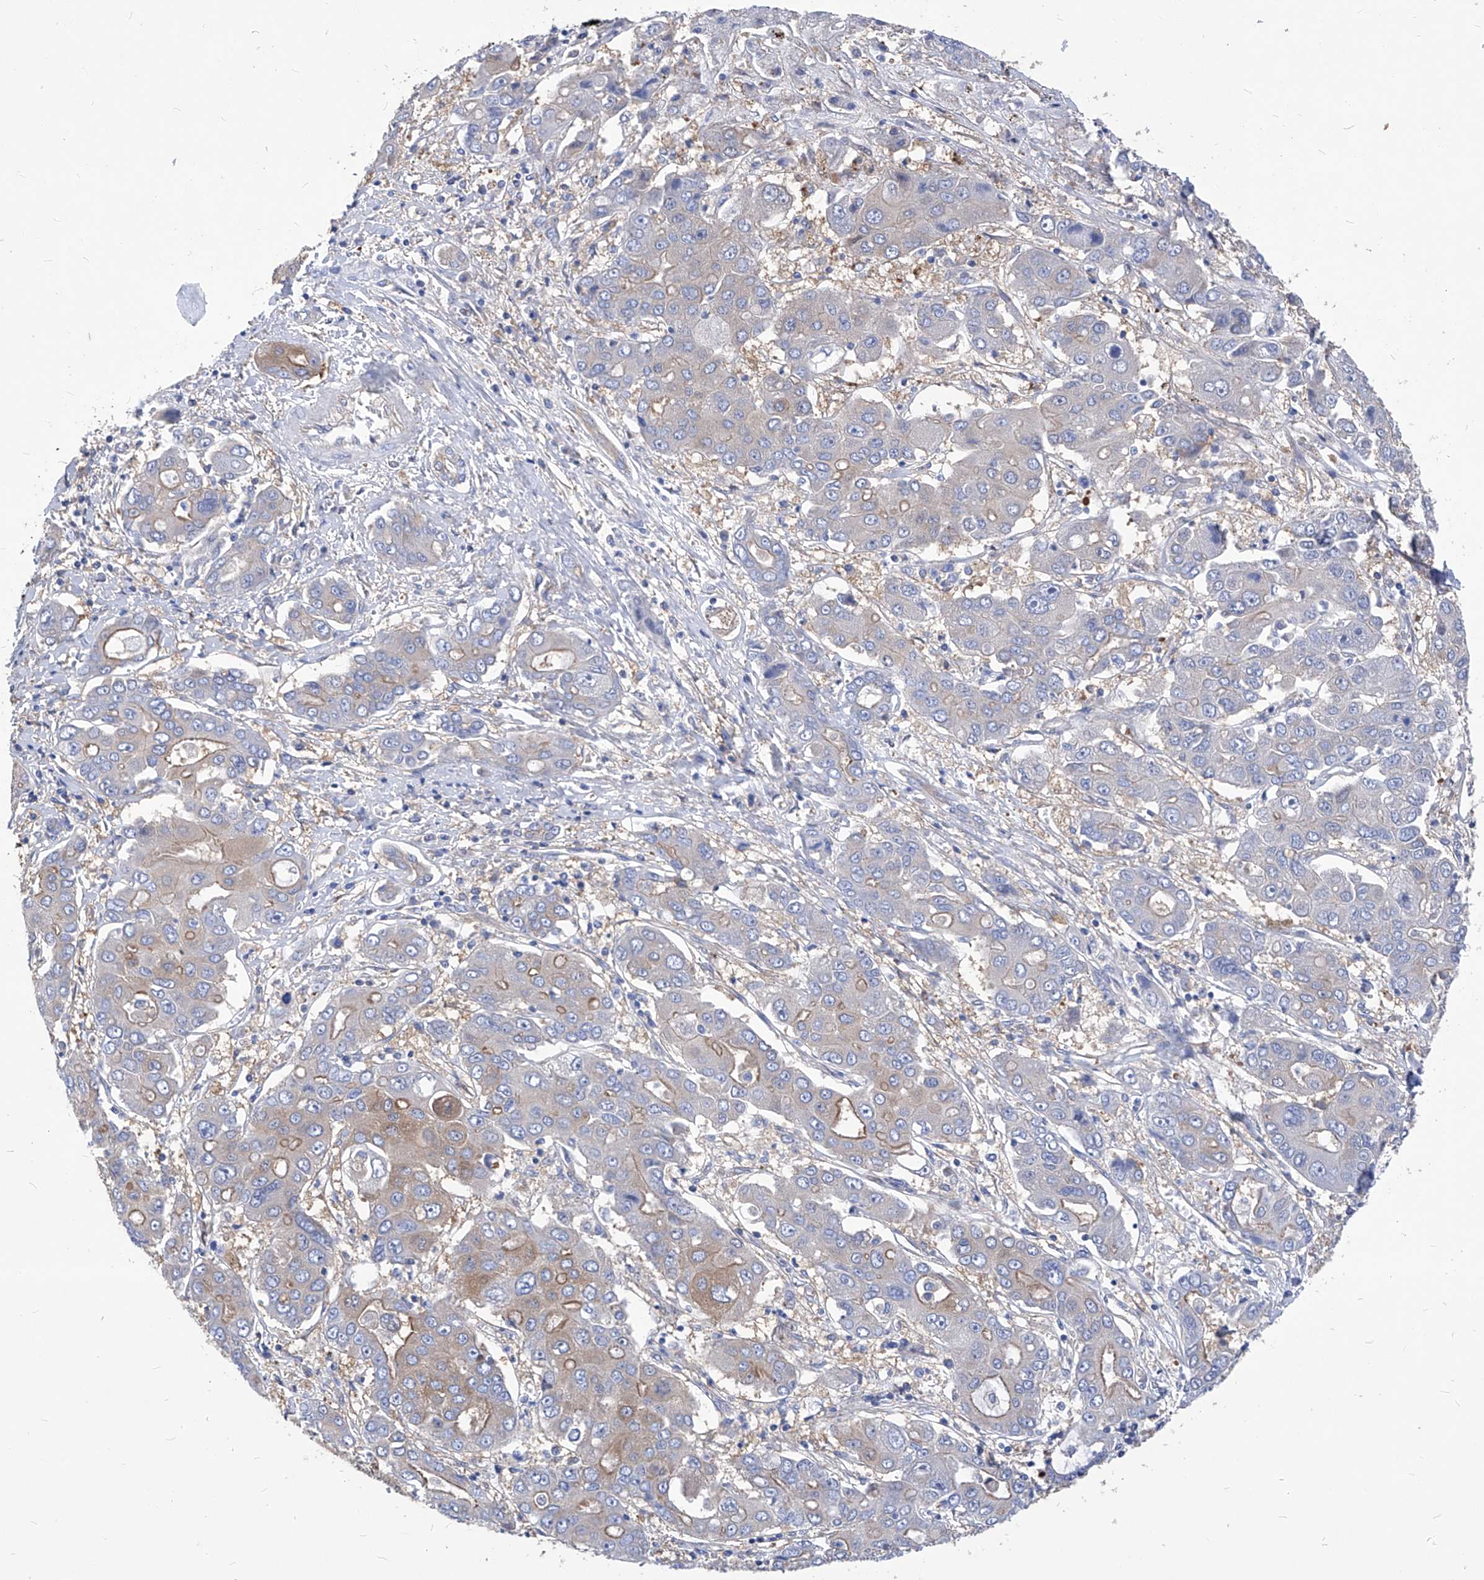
{"staining": {"intensity": "moderate", "quantity": "<25%", "location": "cytoplasmic/membranous"}, "tissue": "liver cancer", "cell_type": "Tumor cells", "image_type": "cancer", "snomed": [{"axis": "morphology", "description": "Cholangiocarcinoma"}, {"axis": "topography", "description": "Liver"}], "caption": "The micrograph reveals staining of liver cancer, revealing moderate cytoplasmic/membranous protein expression (brown color) within tumor cells. (DAB IHC, brown staining for protein, blue staining for nuclei).", "gene": "XPNPEP1", "patient": {"sex": "male", "age": 67}}